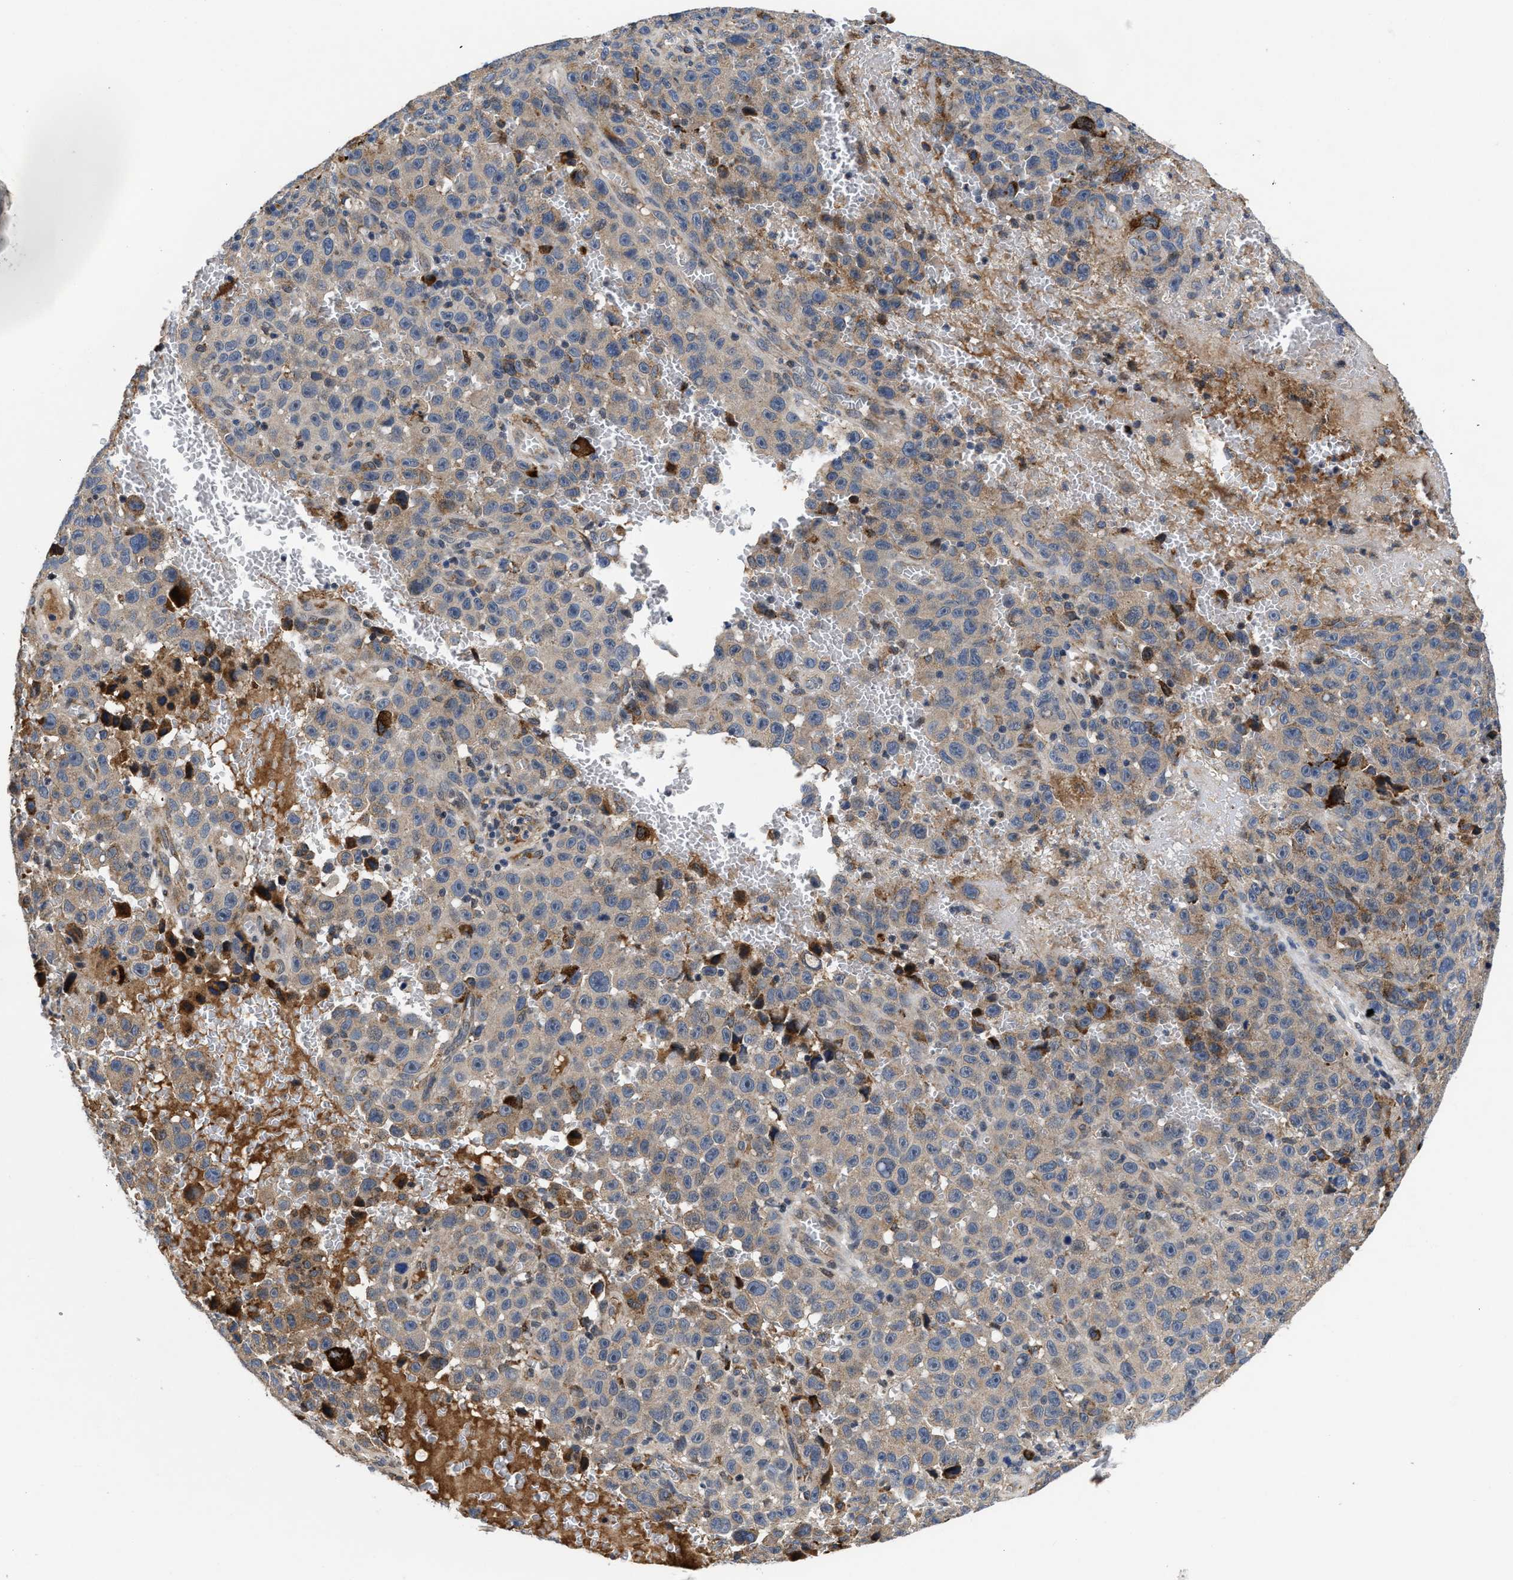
{"staining": {"intensity": "weak", "quantity": "<25%", "location": "cytoplasmic/membranous"}, "tissue": "melanoma", "cell_type": "Tumor cells", "image_type": "cancer", "snomed": [{"axis": "morphology", "description": "Malignant melanoma, NOS"}, {"axis": "topography", "description": "Skin"}], "caption": "Protein analysis of malignant melanoma displays no significant staining in tumor cells.", "gene": "SLC12A2", "patient": {"sex": "female", "age": 82}}